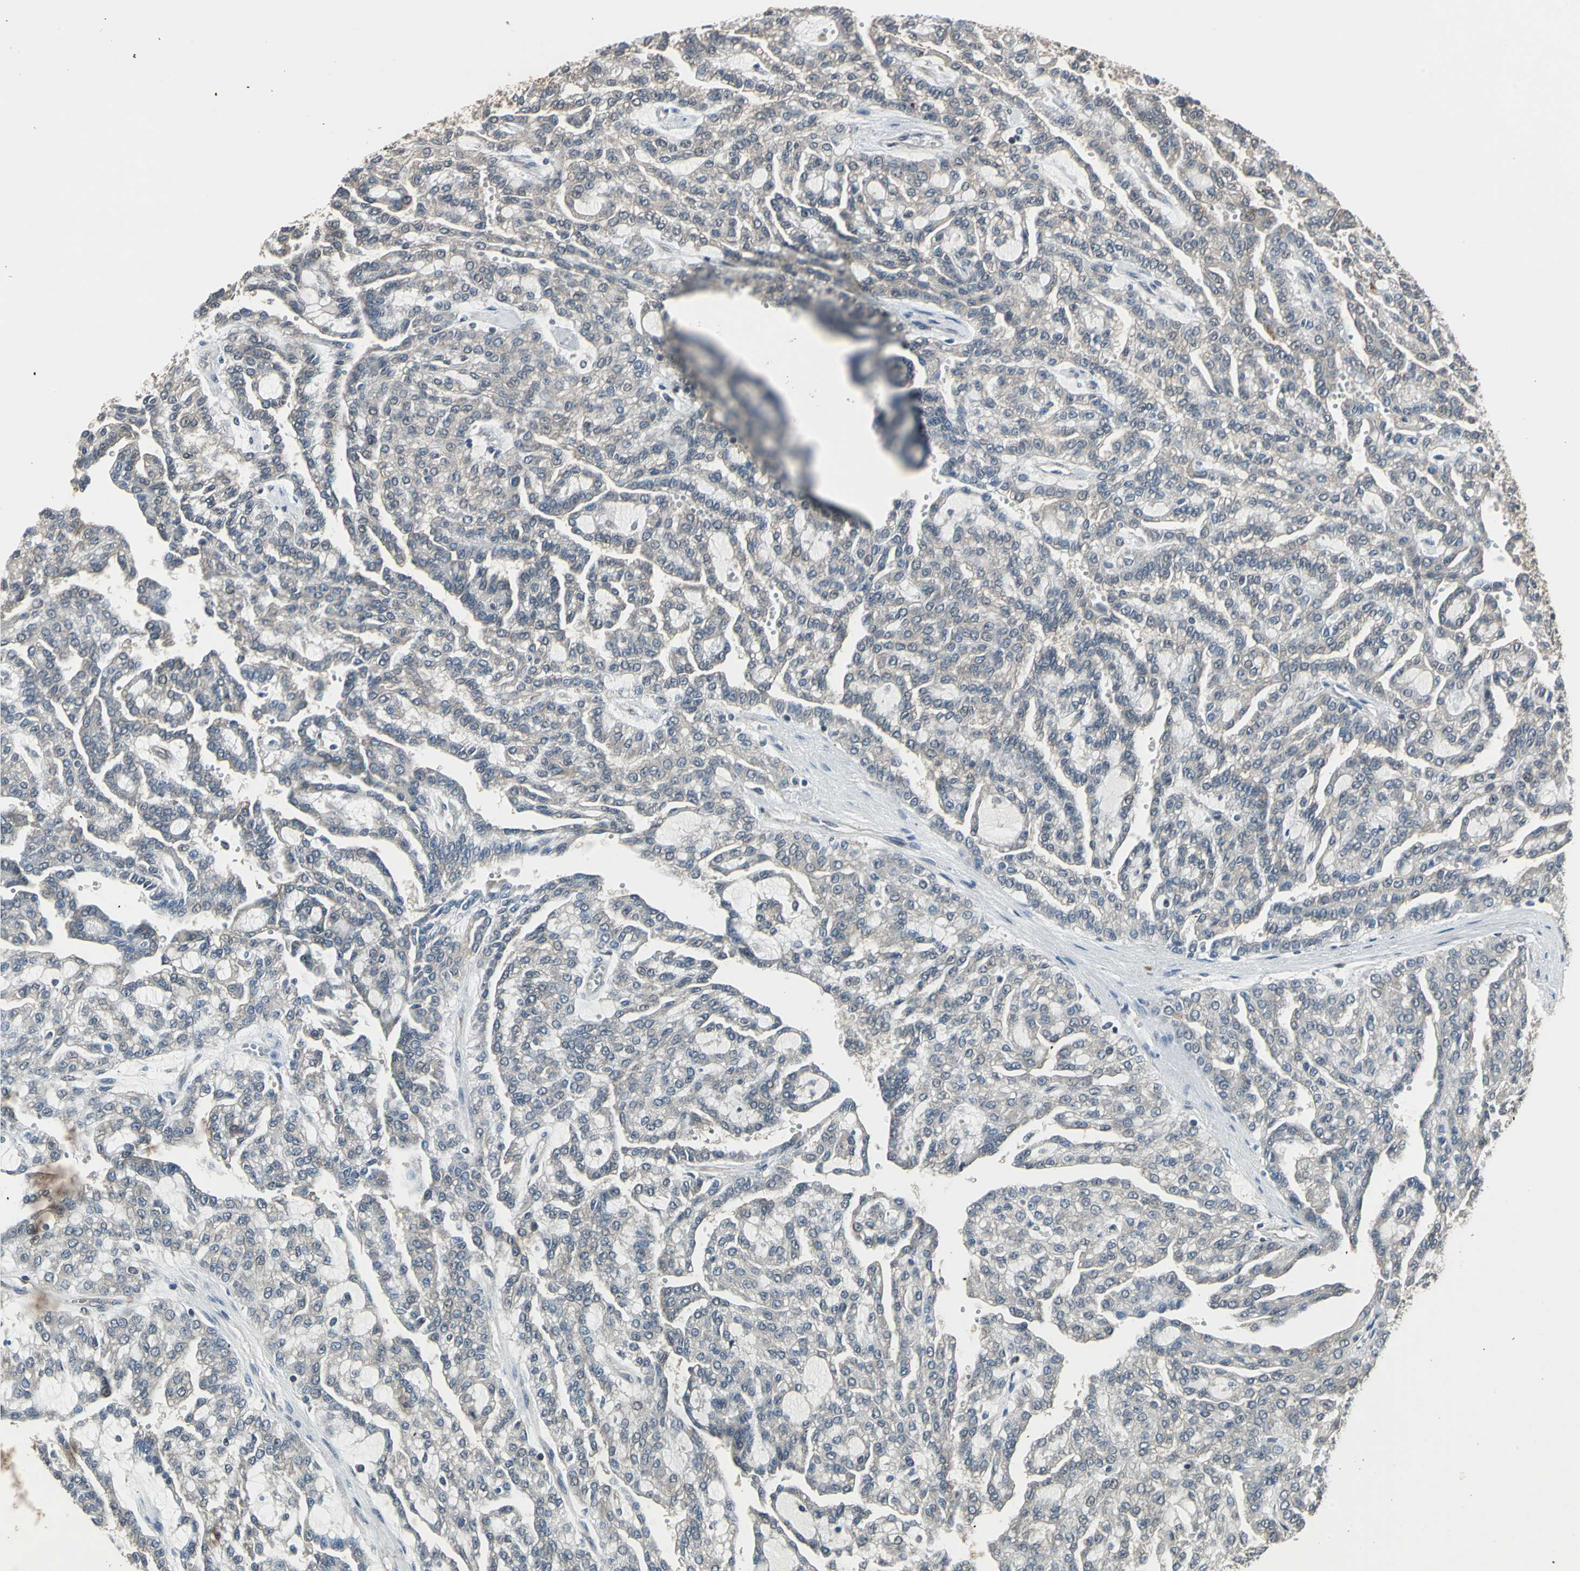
{"staining": {"intensity": "weak", "quantity": "25%-75%", "location": "cytoplasmic/membranous"}, "tissue": "renal cancer", "cell_type": "Tumor cells", "image_type": "cancer", "snomed": [{"axis": "morphology", "description": "Adenocarcinoma, NOS"}, {"axis": "topography", "description": "Kidney"}], "caption": "Immunohistochemical staining of renal cancer exhibits low levels of weak cytoplasmic/membranous protein positivity in approximately 25%-75% of tumor cells.", "gene": "PFDN1", "patient": {"sex": "male", "age": 63}}